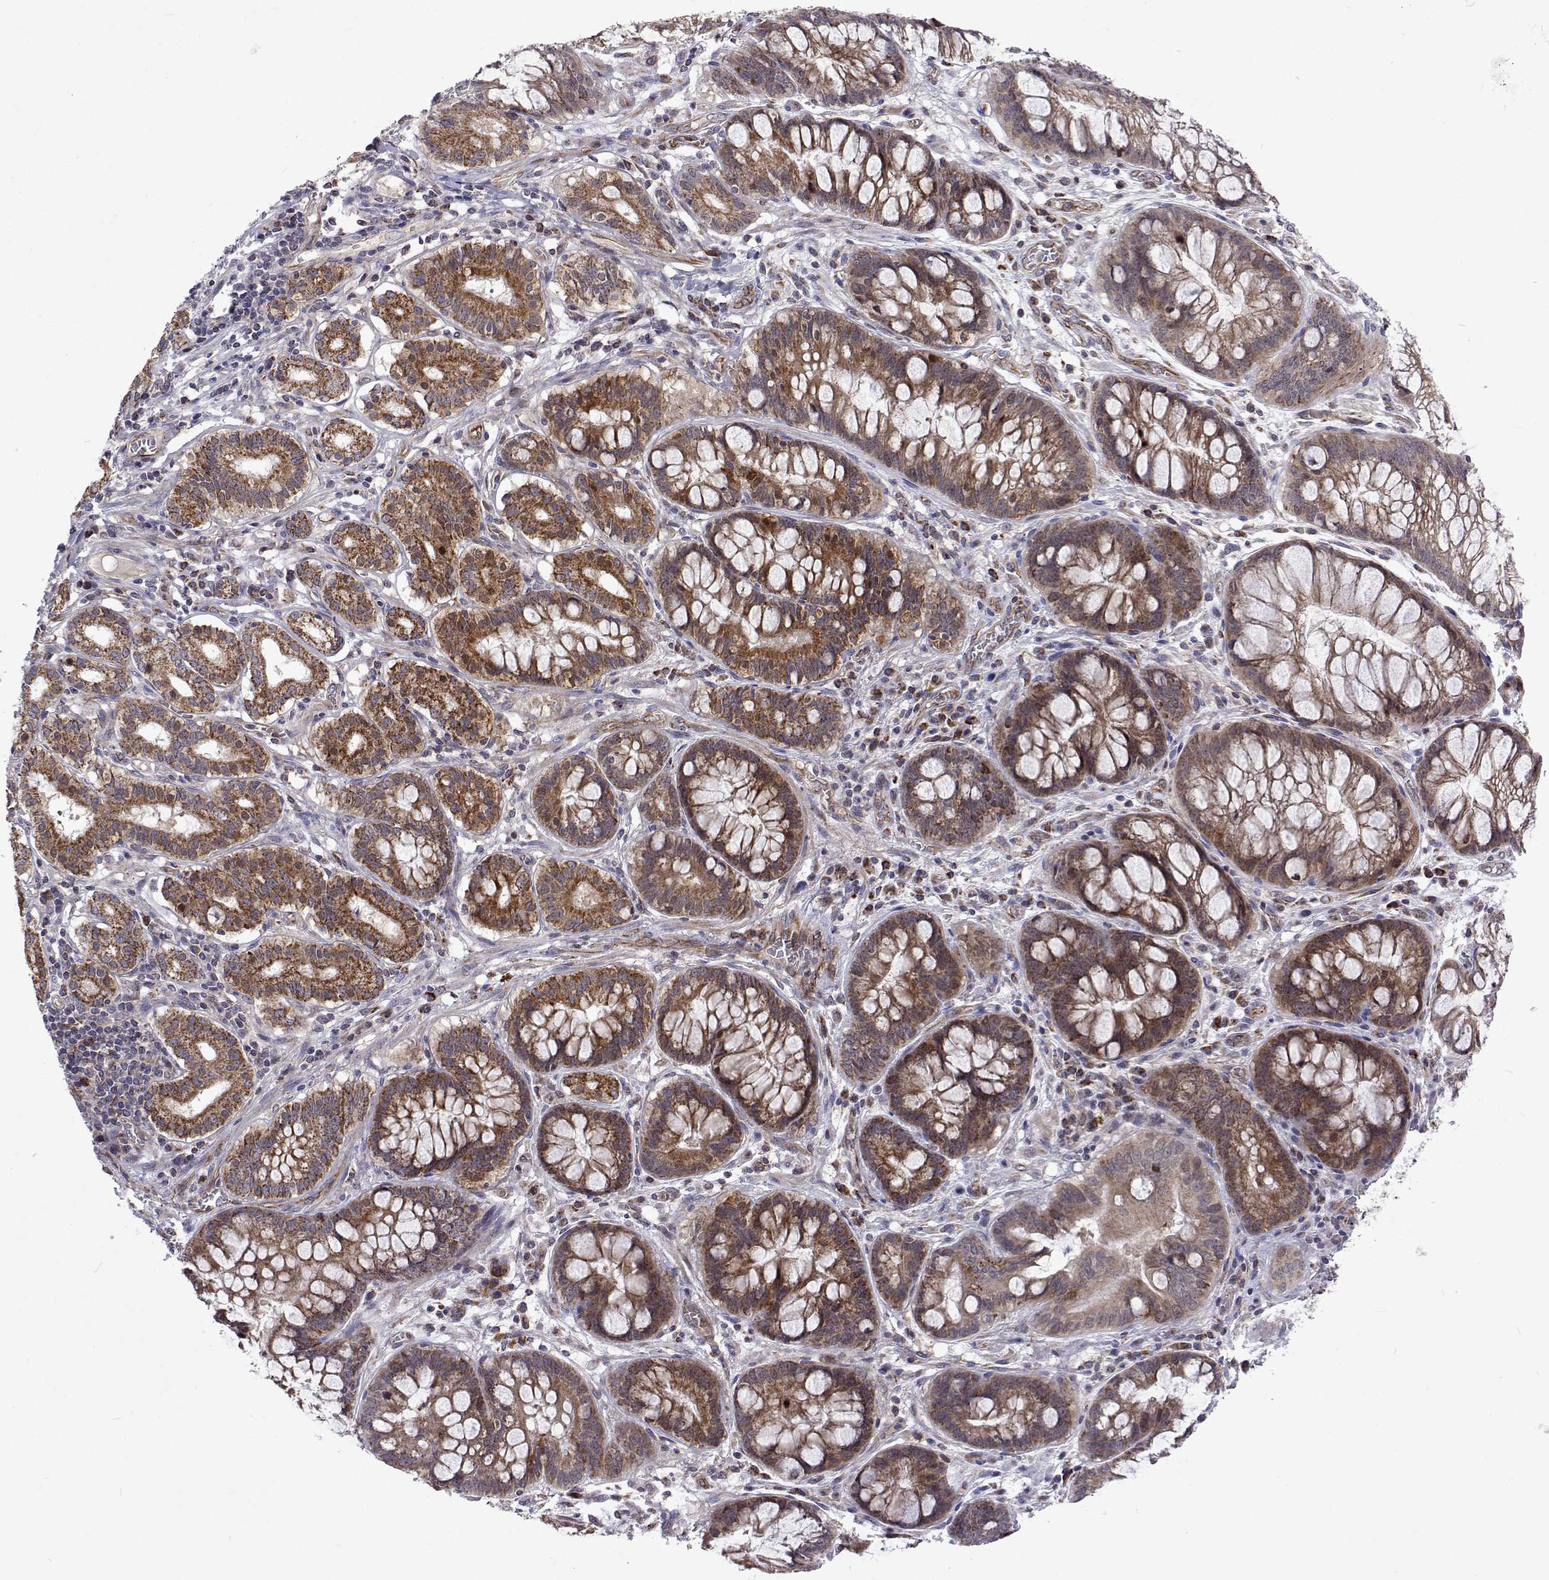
{"staining": {"intensity": "strong", "quantity": ">75%", "location": "cytoplasmic/membranous"}, "tissue": "stomach cancer", "cell_type": "Tumor cells", "image_type": "cancer", "snomed": [{"axis": "morphology", "description": "Normal tissue, NOS"}, {"axis": "morphology", "description": "Adenocarcinoma, NOS"}, {"axis": "topography", "description": "Esophagus"}, {"axis": "topography", "description": "Stomach, upper"}], "caption": "Immunohistochemical staining of human stomach adenocarcinoma demonstrates high levels of strong cytoplasmic/membranous staining in approximately >75% of tumor cells.", "gene": "DHTKD1", "patient": {"sex": "male", "age": 74}}